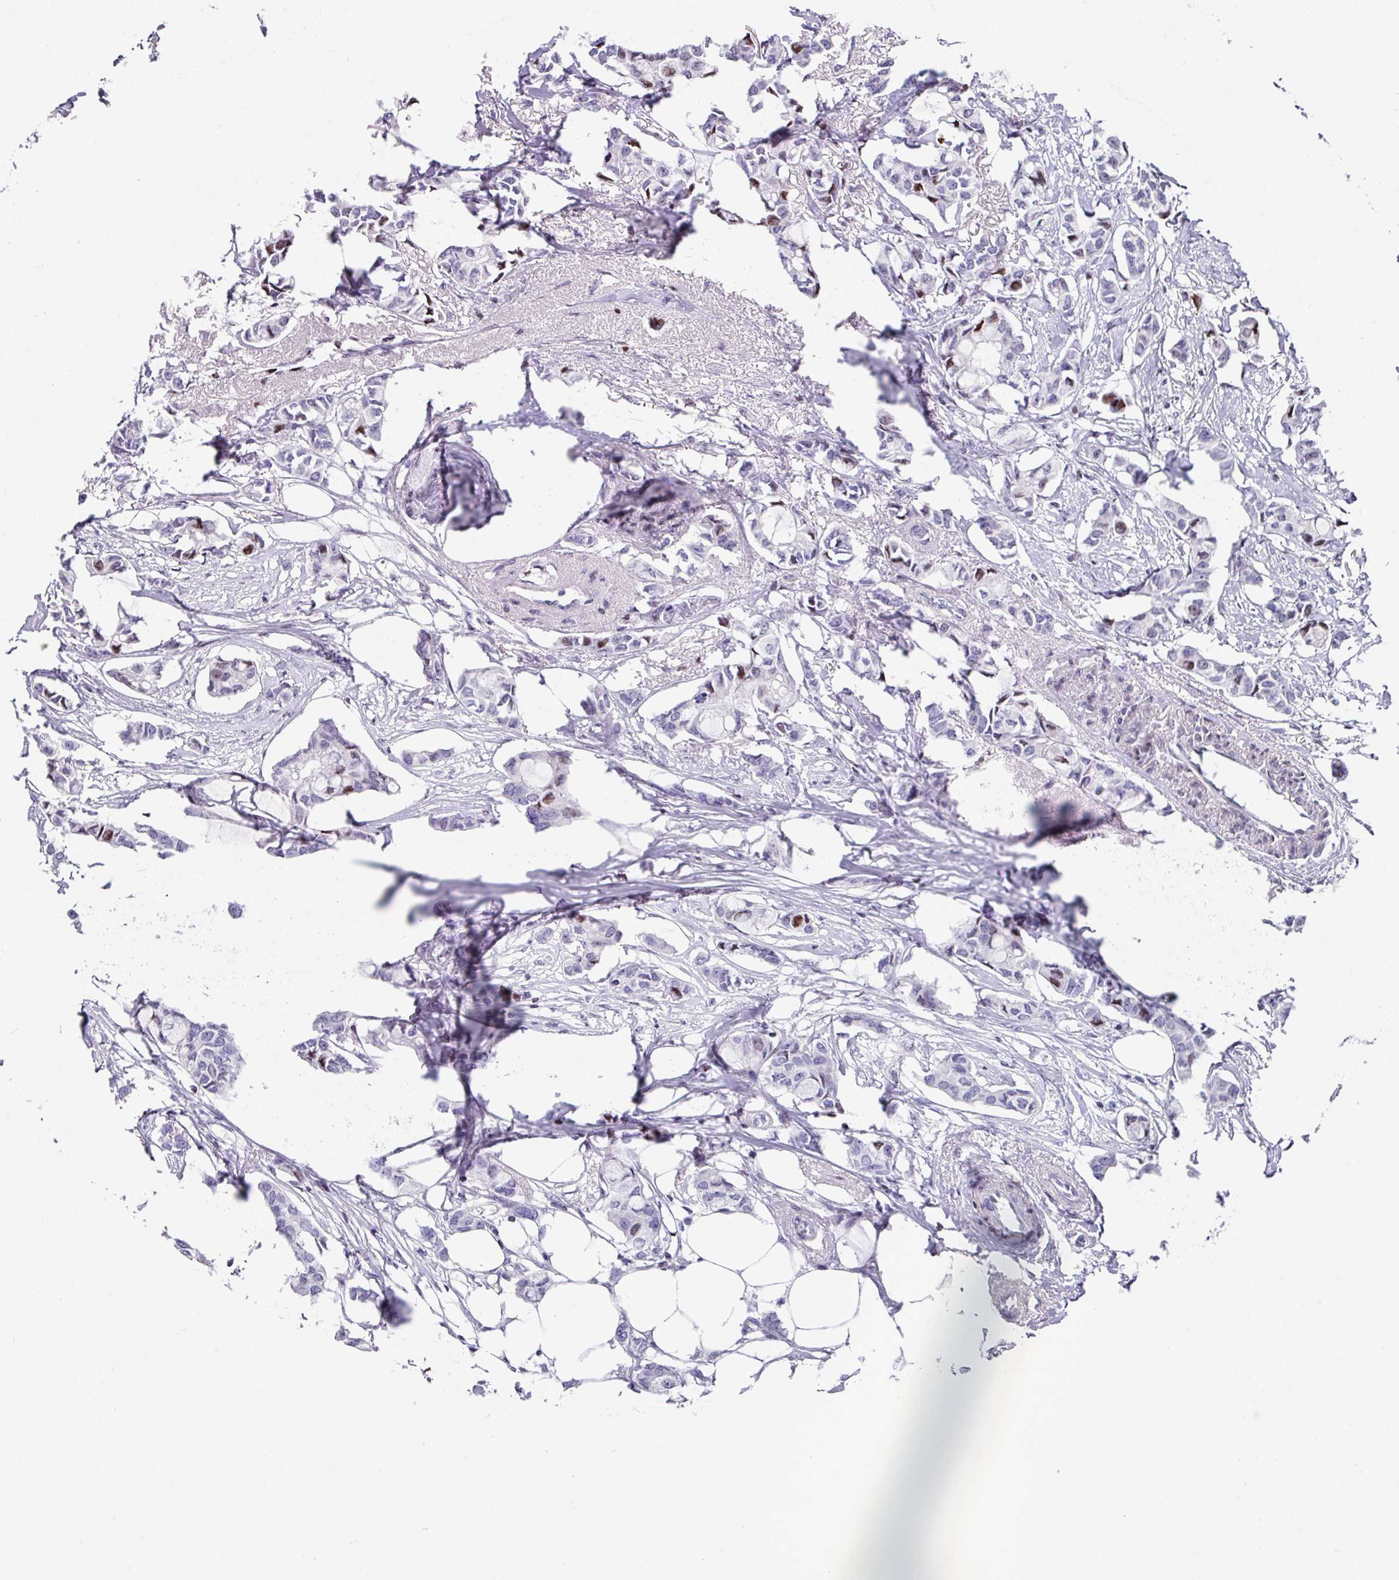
{"staining": {"intensity": "moderate", "quantity": "<25%", "location": "nuclear"}, "tissue": "breast cancer", "cell_type": "Tumor cells", "image_type": "cancer", "snomed": [{"axis": "morphology", "description": "Duct carcinoma"}, {"axis": "topography", "description": "Breast"}], "caption": "Human breast infiltrating ductal carcinoma stained for a protein (brown) shows moderate nuclear positive staining in about <25% of tumor cells.", "gene": "TCF3", "patient": {"sex": "female", "age": 73}}